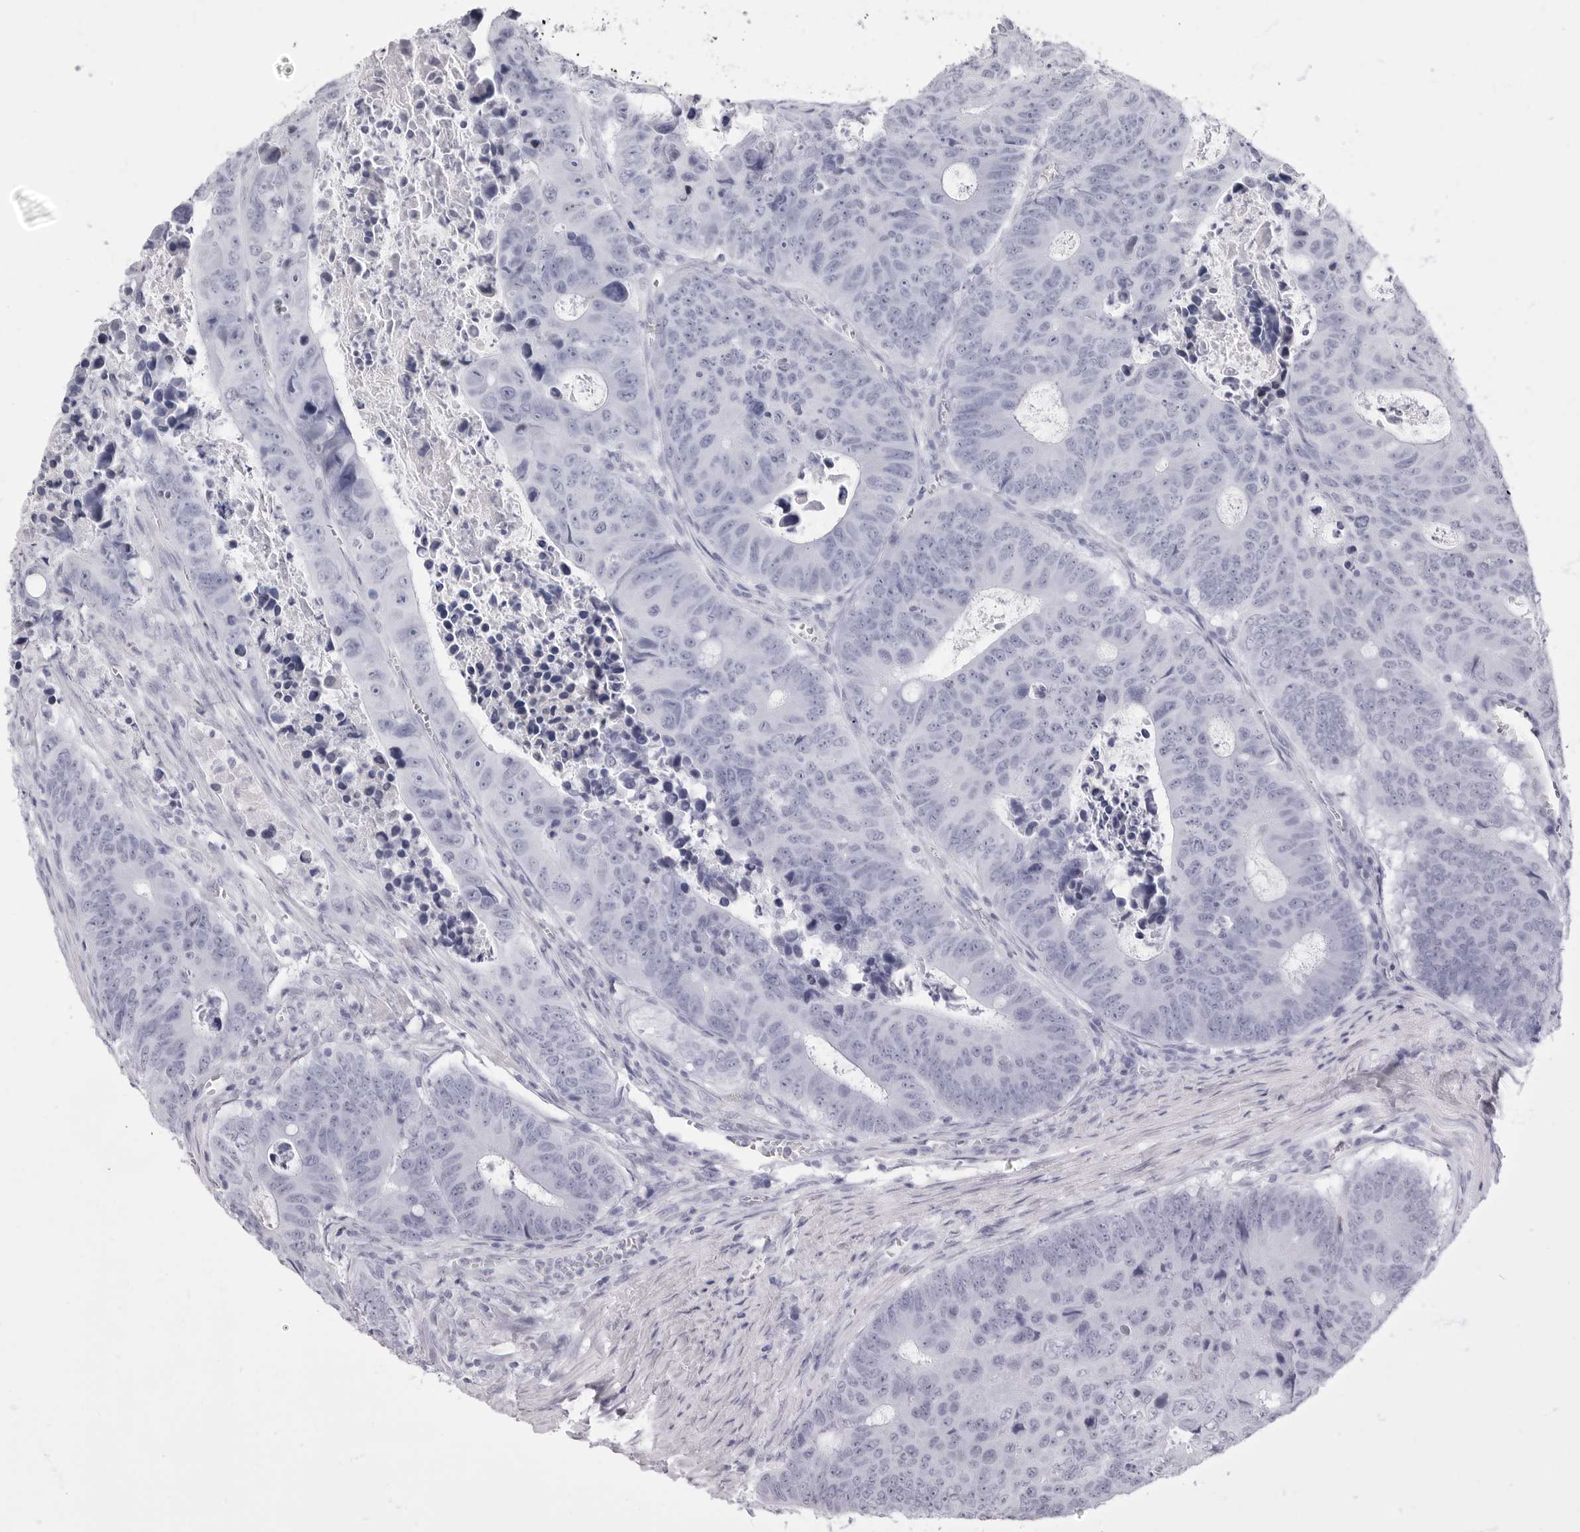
{"staining": {"intensity": "negative", "quantity": "none", "location": "none"}, "tissue": "colorectal cancer", "cell_type": "Tumor cells", "image_type": "cancer", "snomed": [{"axis": "morphology", "description": "Adenocarcinoma, NOS"}, {"axis": "topography", "description": "Colon"}], "caption": "An IHC image of colorectal cancer (adenocarcinoma) is shown. There is no staining in tumor cells of colorectal cancer (adenocarcinoma).", "gene": "TSSK1B", "patient": {"sex": "male", "age": 87}}